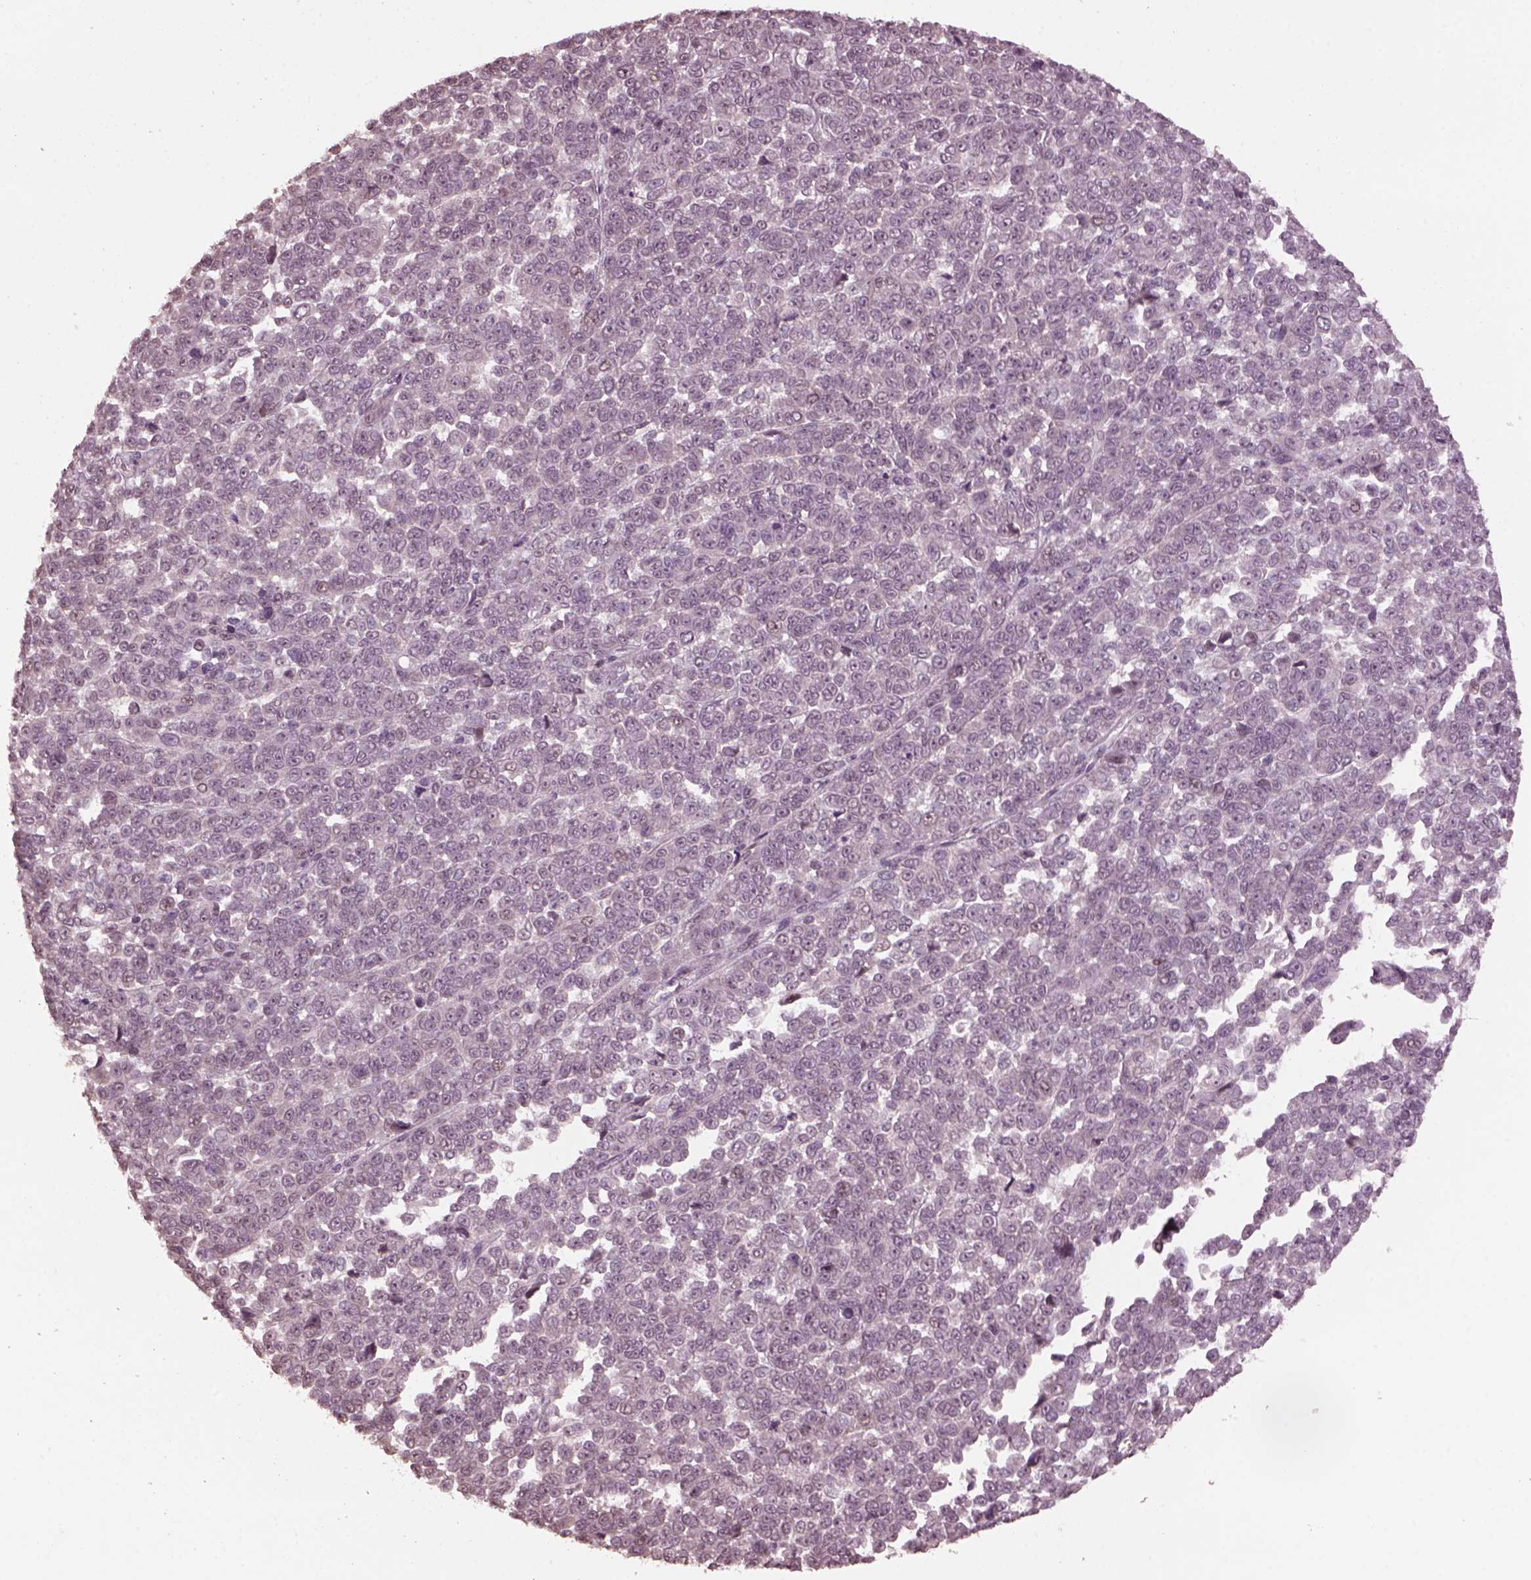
{"staining": {"intensity": "negative", "quantity": "none", "location": "none"}, "tissue": "melanoma", "cell_type": "Tumor cells", "image_type": "cancer", "snomed": [{"axis": "morphology", "description": "Malignant melanoma, NOS"}, {"axis": "topography", "description": "Skin"}], "caption": "Immunohistochemistry (IHC) micrograph of human melanoma stained for a protein (brown), which shows no positivity in tumor cells.", "gene": "IL18RAP", "patient": {"sex": "female", "age": 95}}